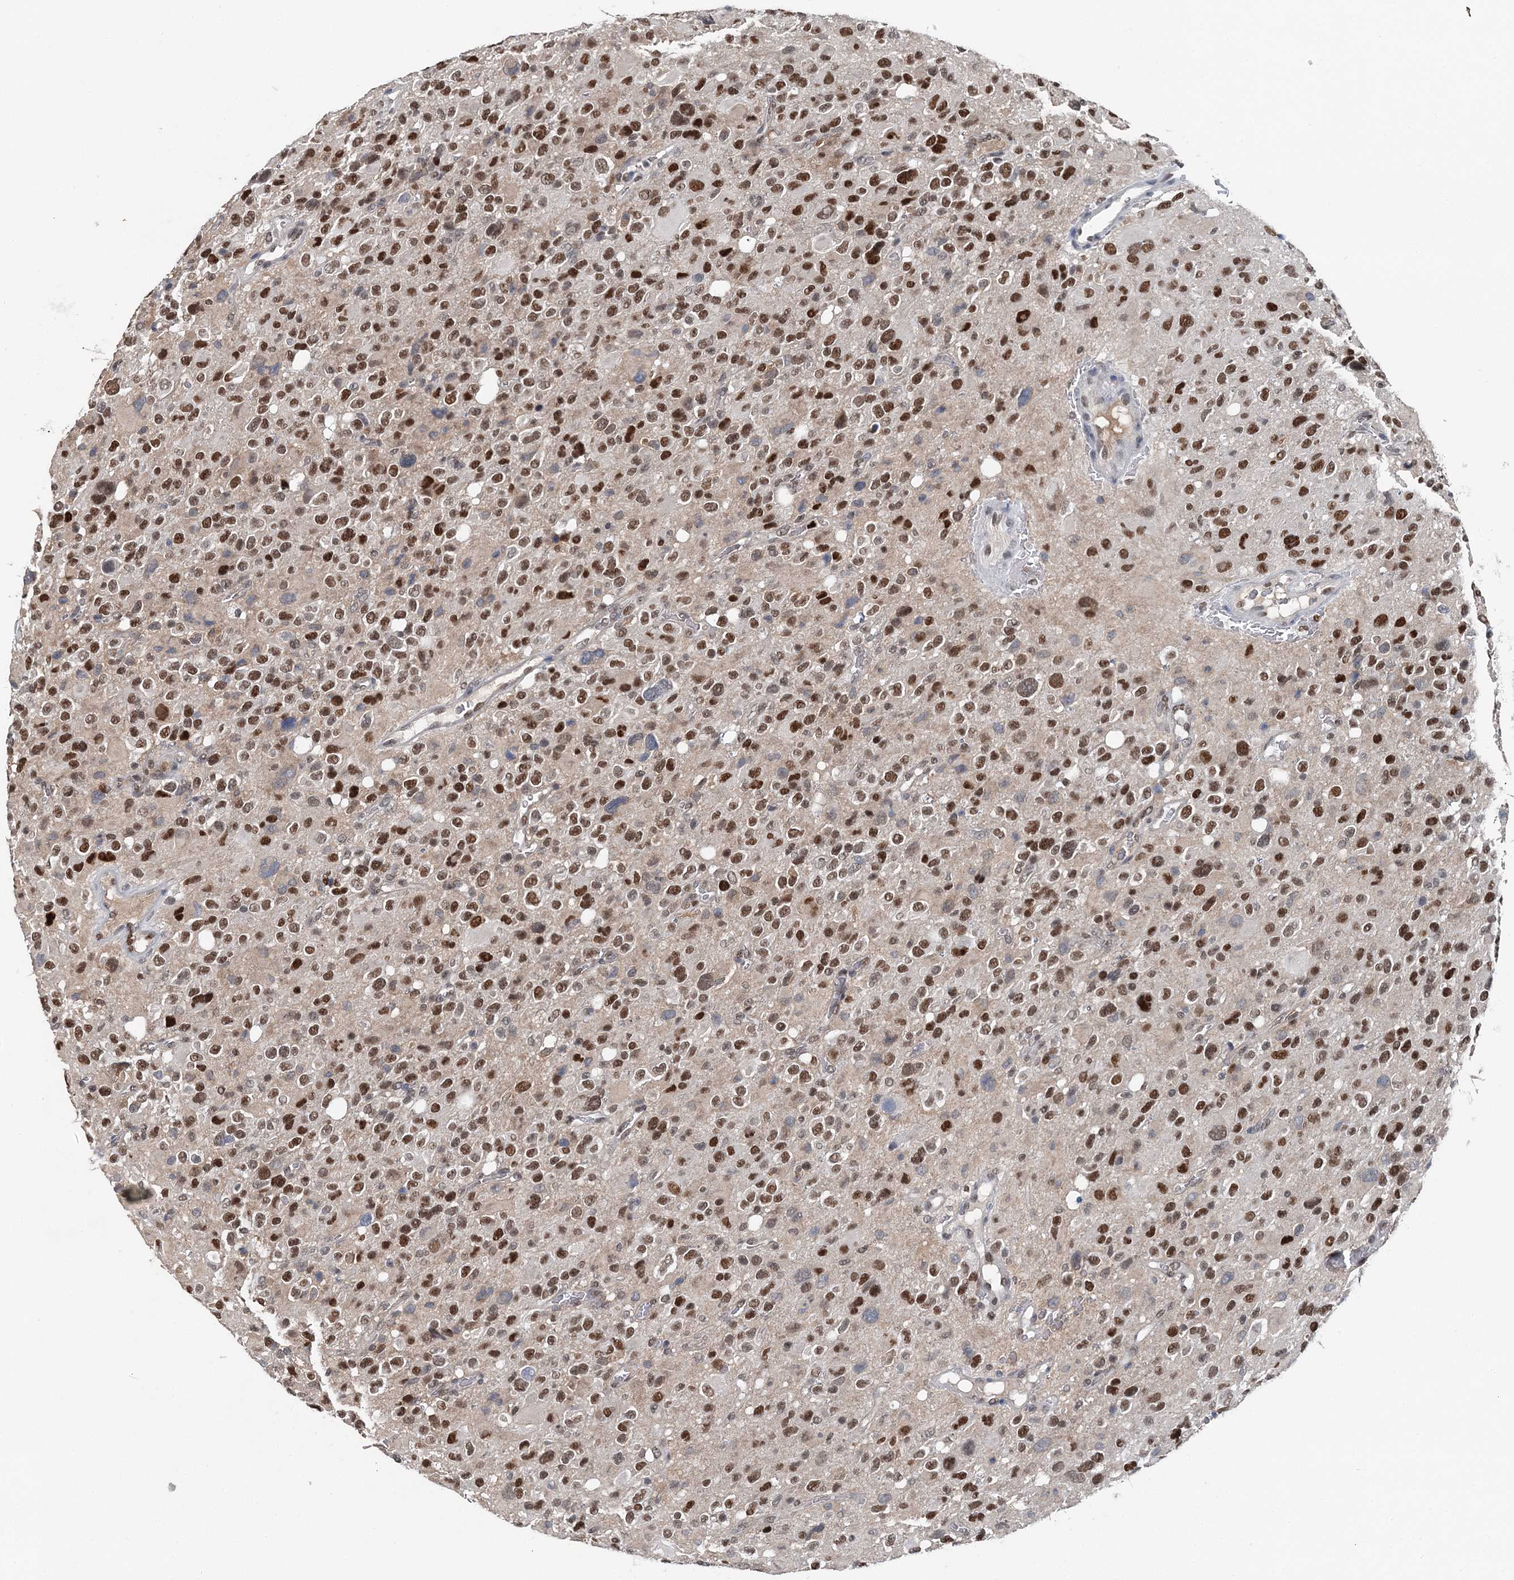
{"staining": {"intensity": "strong", "quantity": ">75%", "location": "nuclear"}, "tissue": "glioma", "cell_type": "Tumor cells", "image_type": "cancer", "snomed": [{"axis": "morphology", "description": "Glioma, malignant, High grade"}, {"axis": "topography", "description": "Brain"}], "caption": "Human glioma stained with a protein marker displays strong staining in tumor cells.", "gene": "HAT1", "patient": {"sex": "male", "age": 48}}